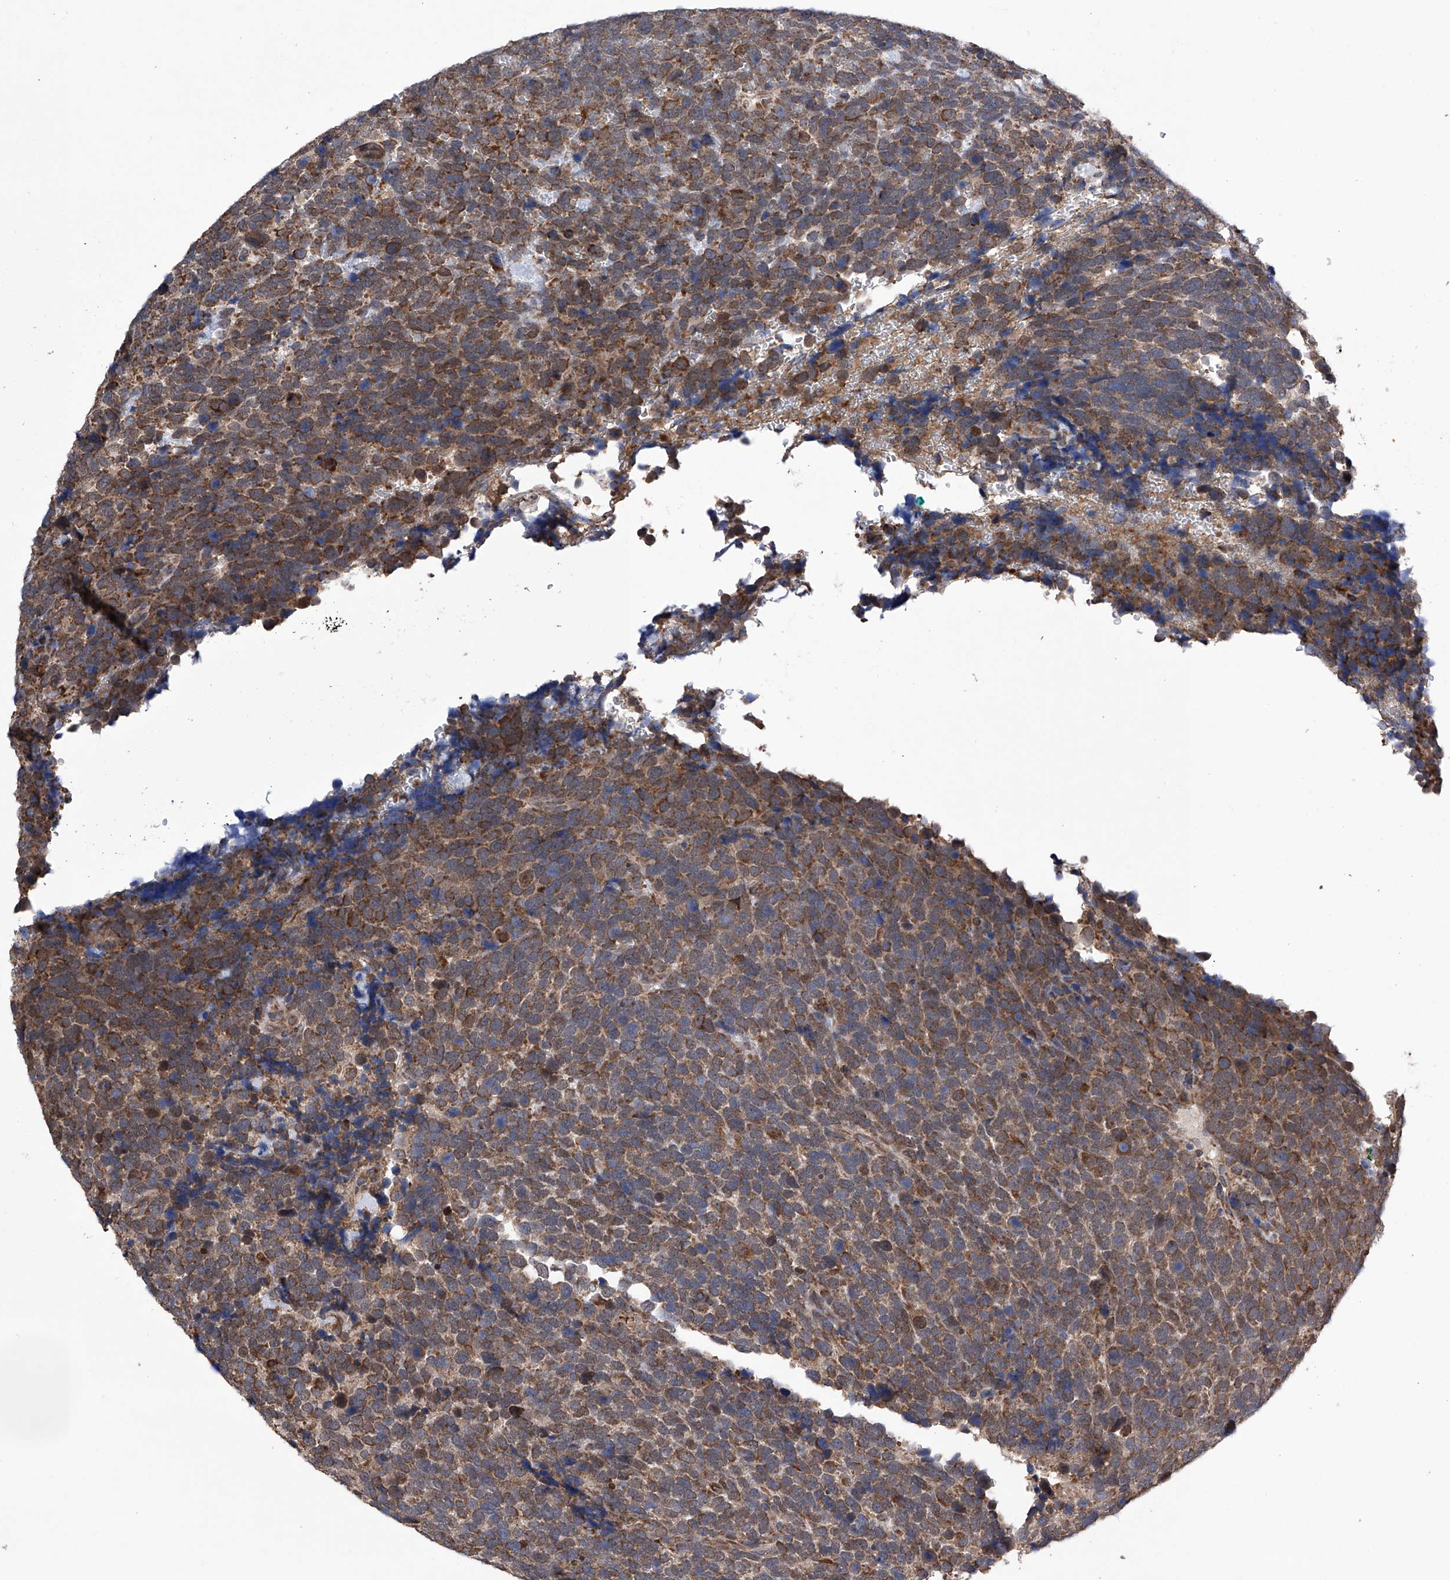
{"staining": {"intensity": "moderate", "quantity": ">75%", "location": "cytoplasmic/membranous"}, "tissue": "urothelial cancer", "cell_type": "Tumor cells", "image_type": "cancer", "snomed": [{"axis": "morphology", "description": "Urothelial carcinoma, High grade"}, {"axis": "topography", "description": "Urinary bladder"}], "caption": "Human urothelial carcinoma (high-grade) stained with a brown dye demonstrates moderate cytoplasmic/membranous positive staining in about >75% of tumor cells.", "gene": "DNAH8", "patient": {"sex": "female", "age": 82}}